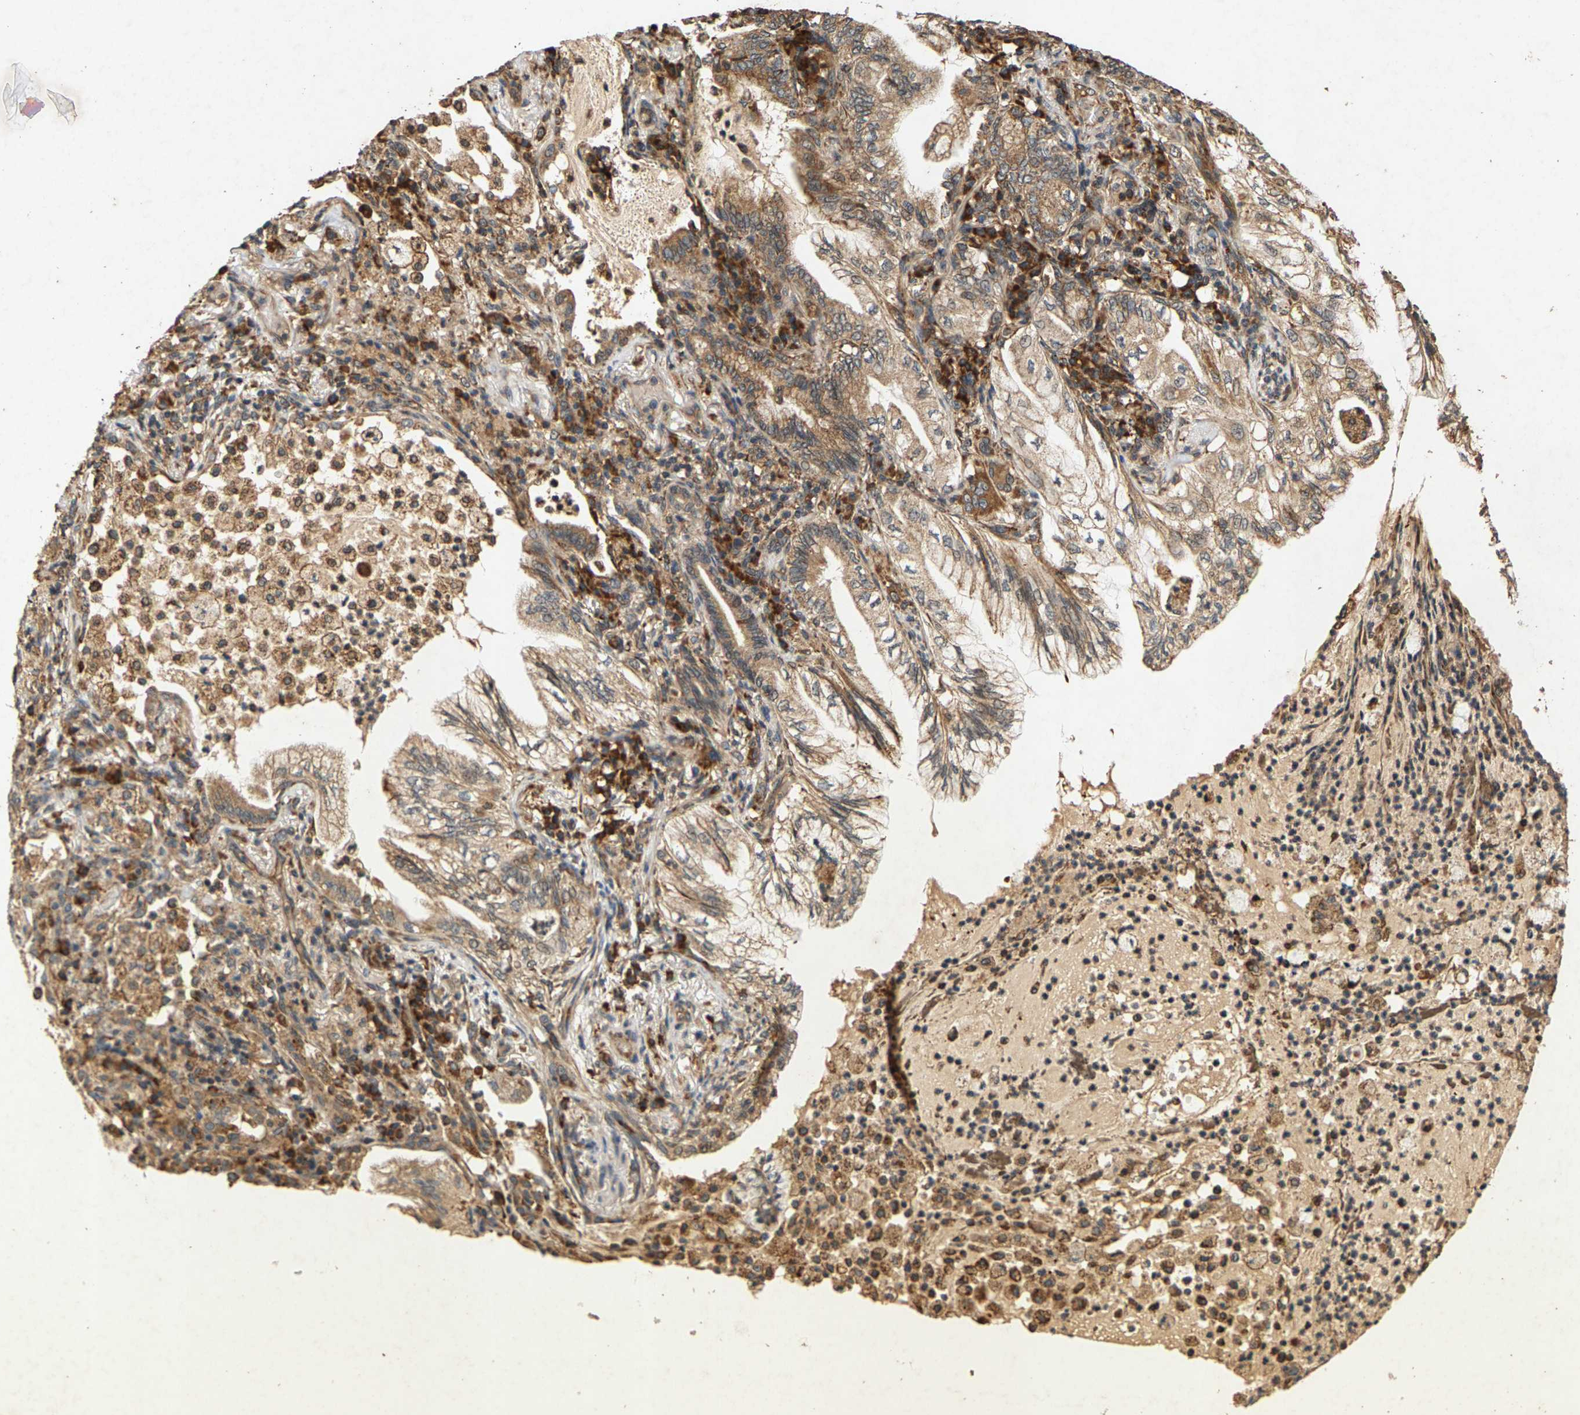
{"staining": {"intensity": "moderate", "quantity": ">75%", "location": "cytoplasmic/membranous"}, "tissue": "lung cancer", "cell_type": "Tumor cells", "image_type": "cancer", "snomed": [{"axis": "morphology", "description": "Adenocarcinoma, NOS"}, {"axis": "topography", "description": "Lung"}], "caption": "DAB immunohistochemical staining of human lung cancer reveals moderate cytoplasmic/membranous protein staining in about >75% of tumor cells. The staining was performed using DAB (3,3'-diaminobenzidine) to visualize the protein expression in brown, while the nuclei were stained in blue with hematoxylin (Magnification: 20x).", "gene": "CIDEC", "patient": {"sex": "female", "age": 70}}